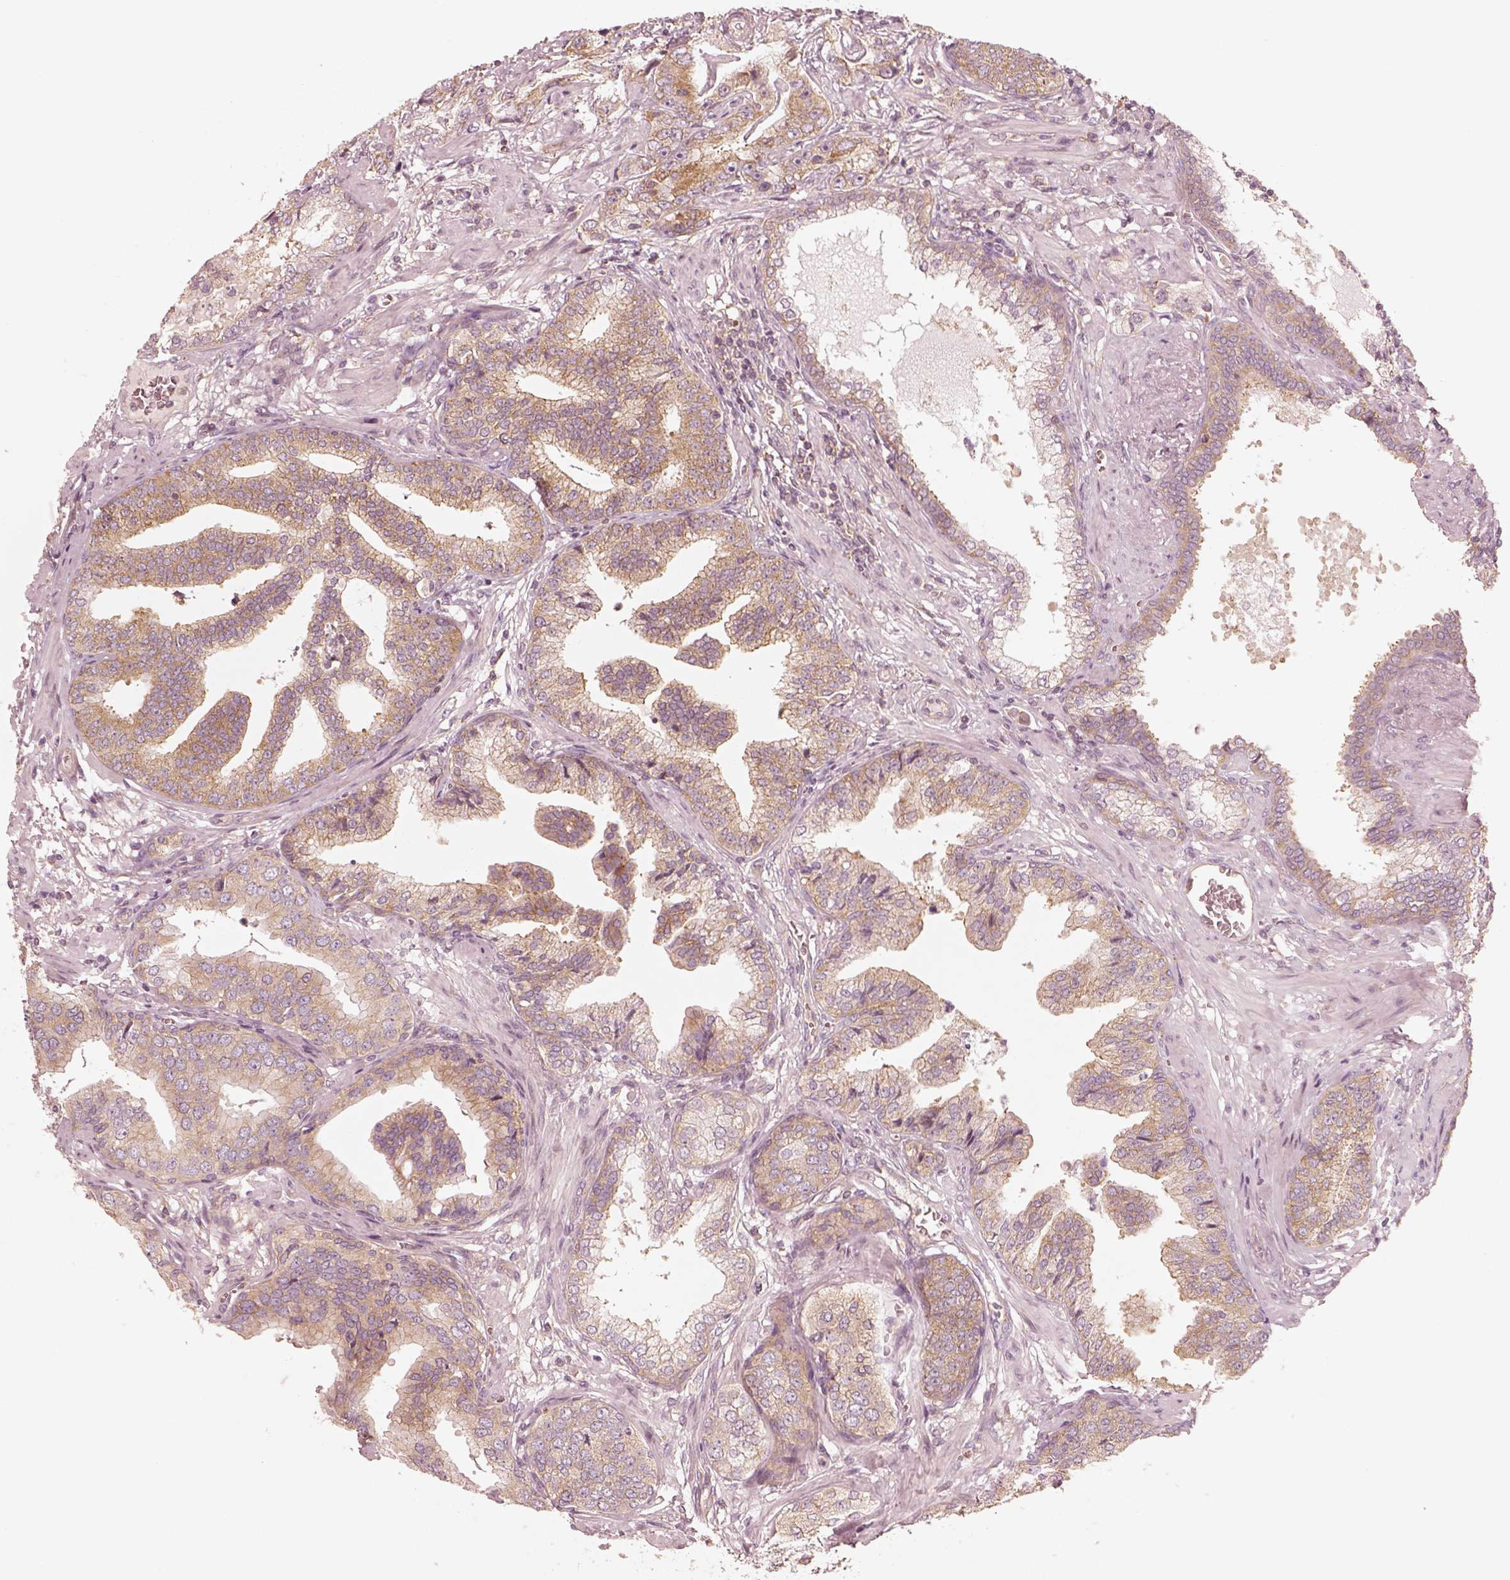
{"staining": {"intensity": "moderate", "quantity": ">75%", "location": "cytoplasmic/membranous"}, "tissue": "prostate cancer", "cell_type": "Tumor cells", "image_type": "cancer", "snomed": [{"axis": "morphology", "description": "Adenocarcinoma, NOS"}, {"axis": "topography", "description": "Prostate"}], "caption": "Immunohistochemistry (IHC) image of neoplastic tissue: prostate cancer stained using immunohistochemistry (IHC) demonstrates medium levels of moderate protein expression localized specifically in the cytoplasmic/membranous of tumor cells, appearing as a cytoplasmic/membranous brown color.", "gene": "CNOT2", "patient": {"sex": "male", "age": 64}}